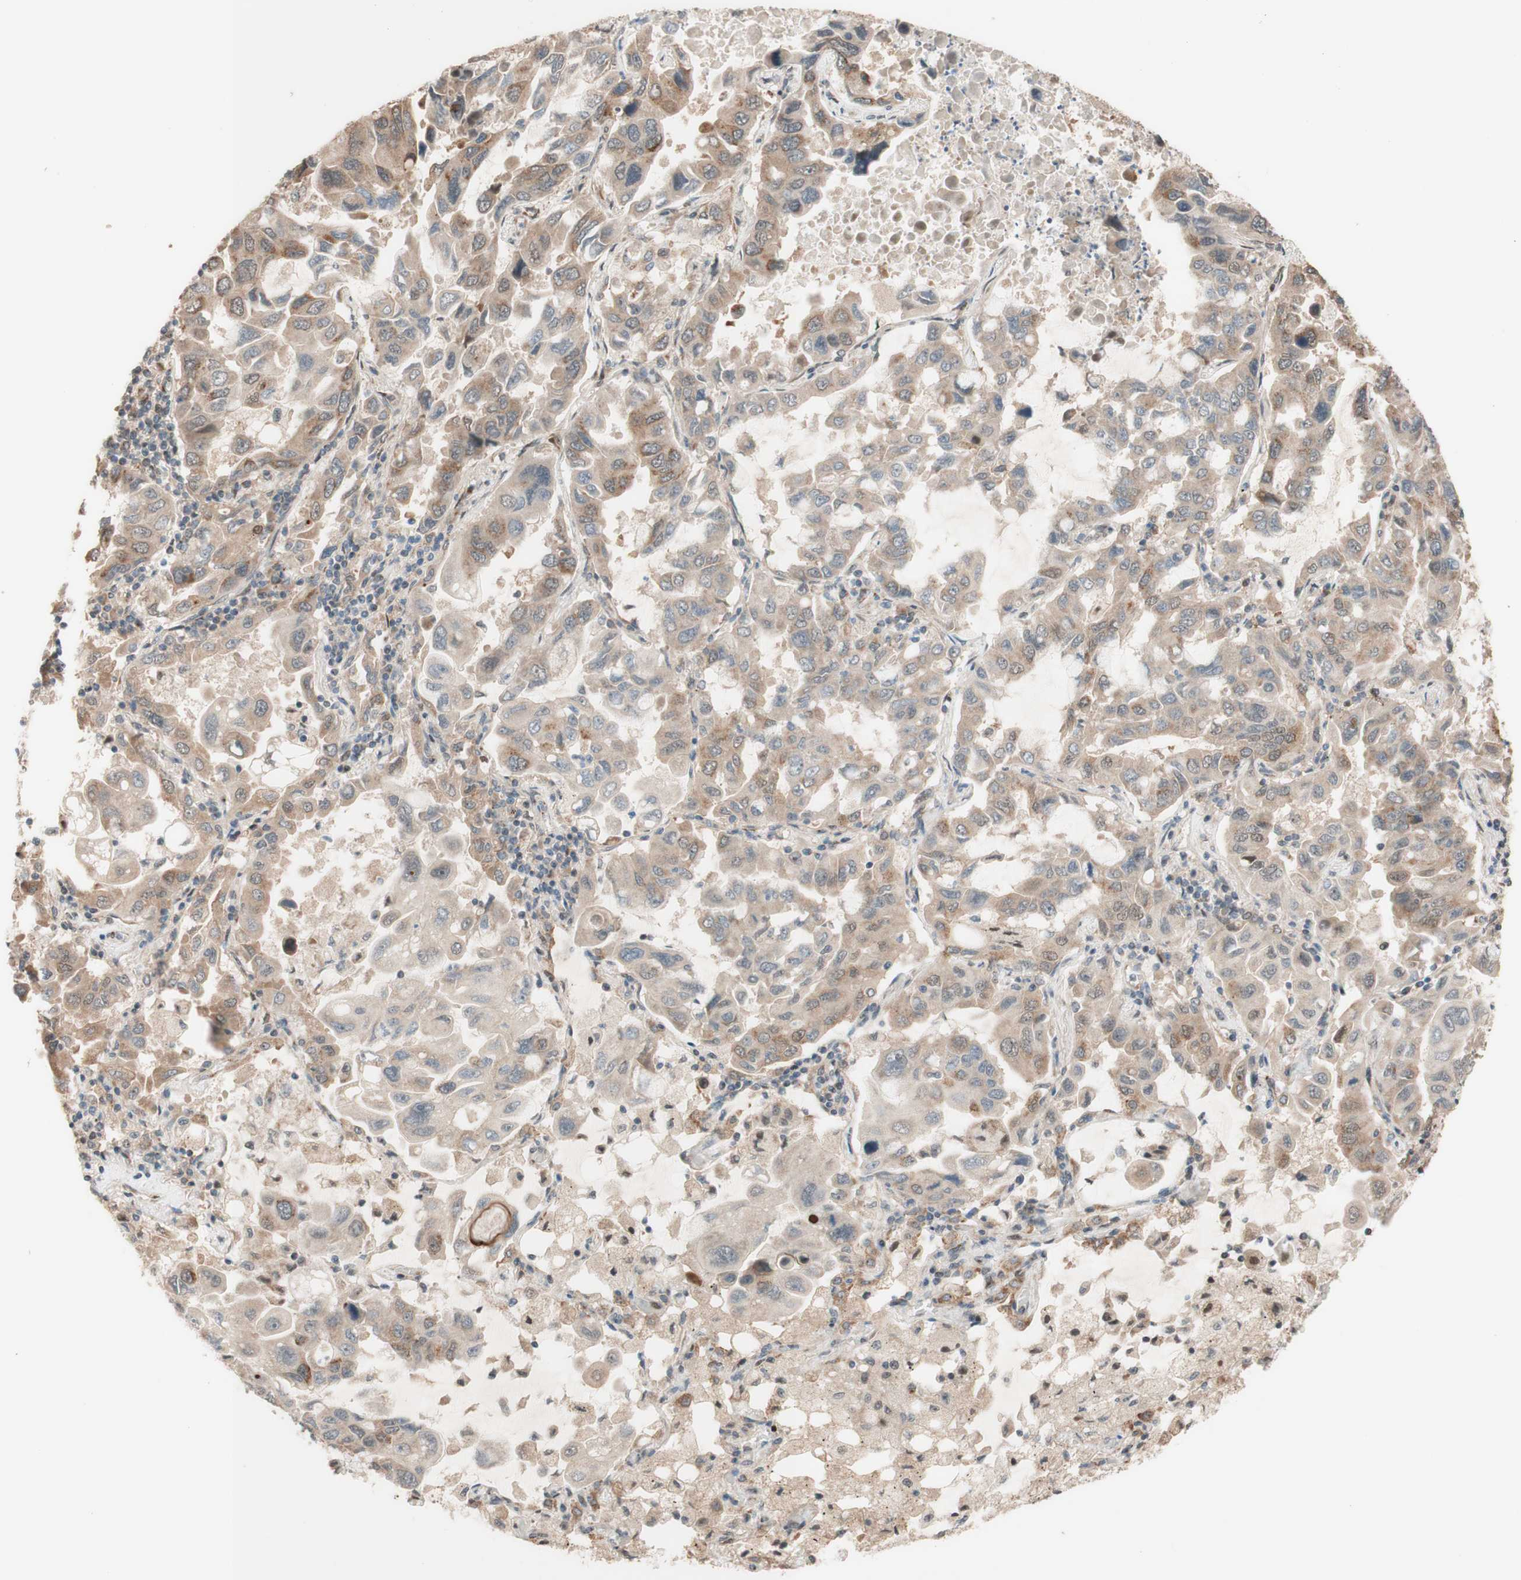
{"staining": {"intensity": "moderate", "quantity": "25%-75%", "location": "cytoplasmic/membranous"}, "tissue": "lung cancer", "cell_type": "Tumor cells", "image_type": "cancer", "snomed": [{"axis": "morphology", "description": "Adenocarcinoma, NOS"}, {"axis": "topography", "description": "Lung"}], "caption": "High-magnification brightfield microscopy of lung cancer stained with DAB (brown) and counterstained with hematoxylin (blue). tumor cells exhibit moderate cytoplasmic/membranous staining is present in about25%-75% of cells.", "gene": "CCNC", "patient": {"sex": "male", "age": 64}}